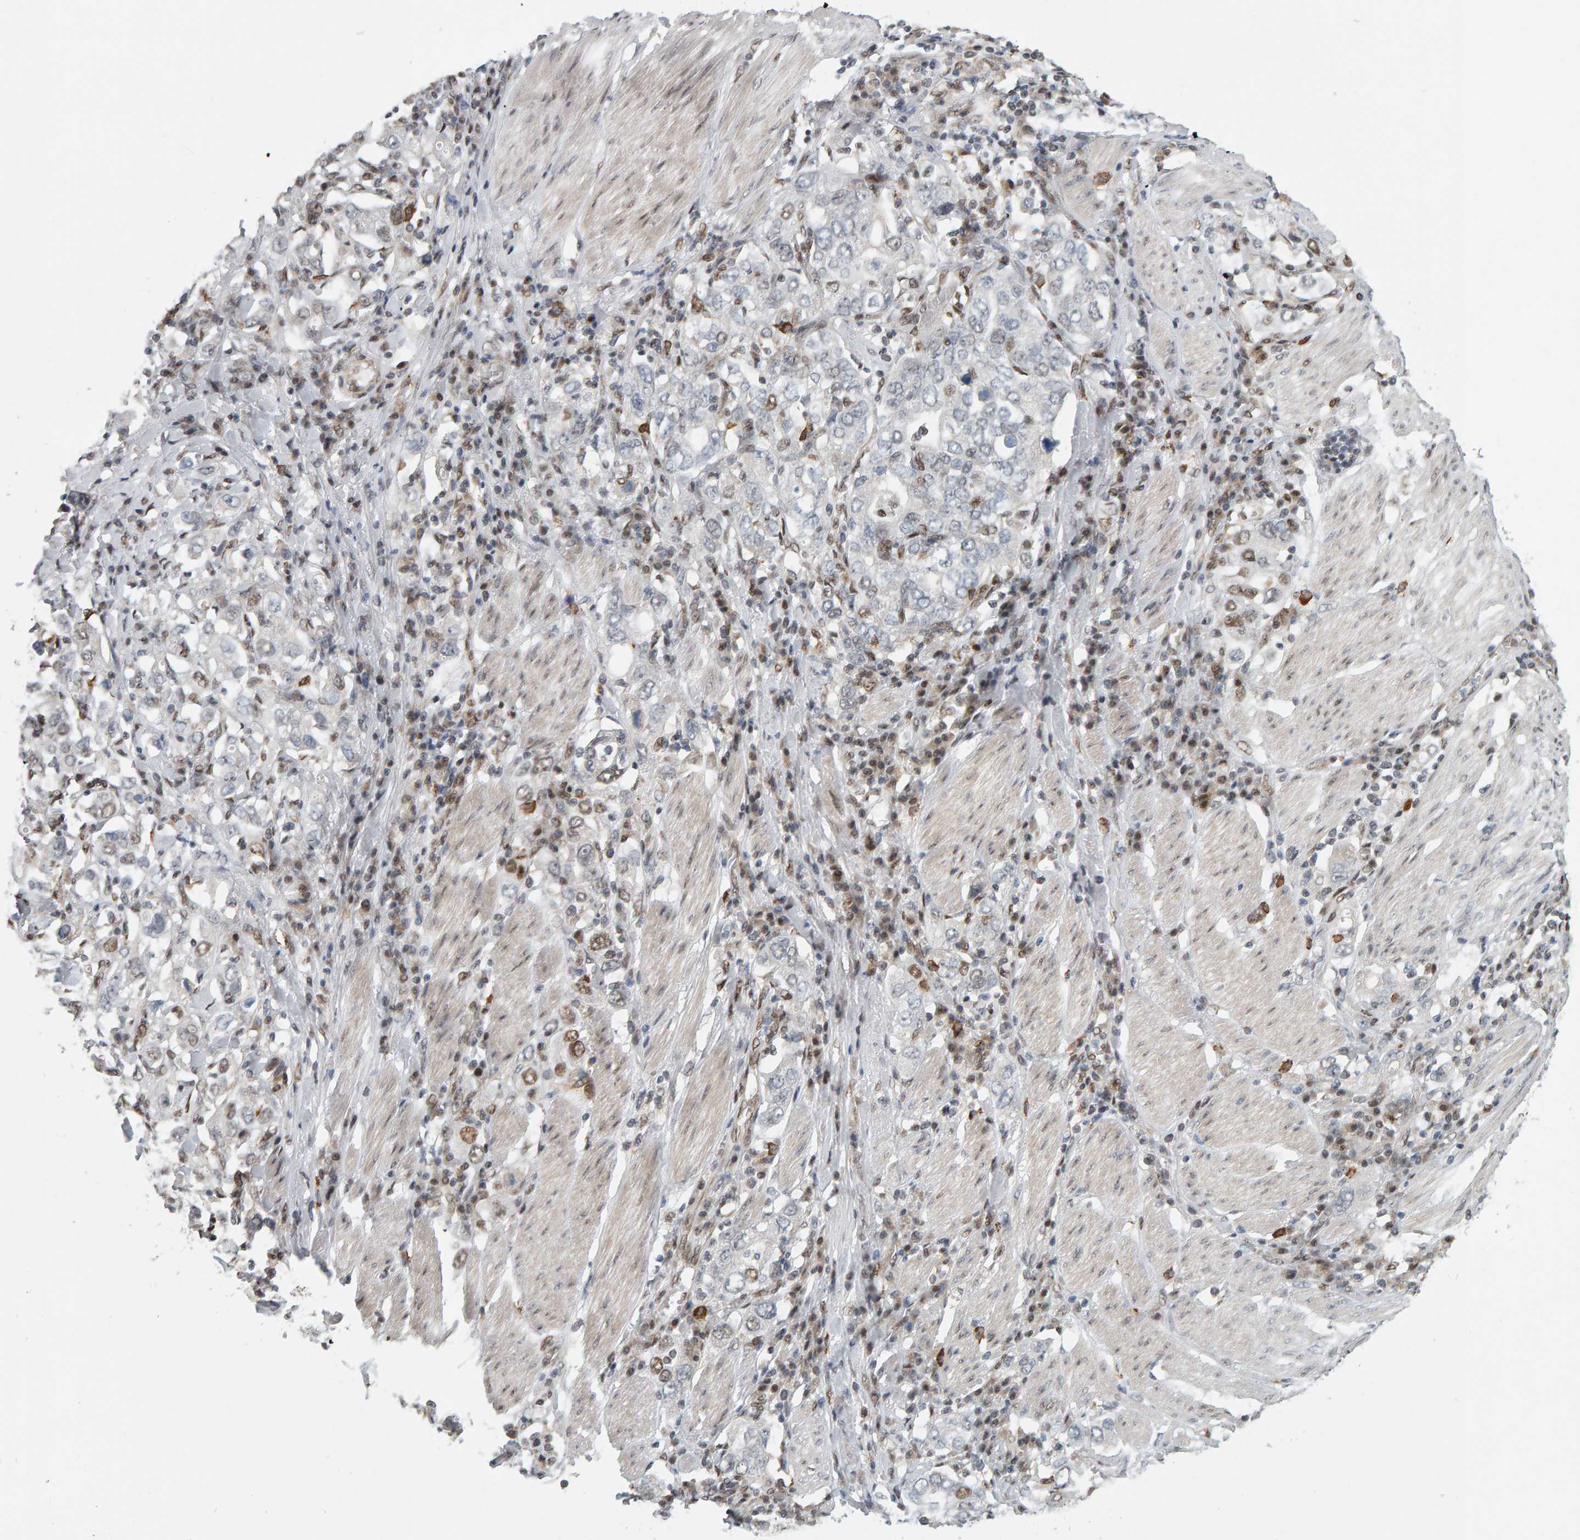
{"staining": {"intensity": "moderate", "quantity": "<25%", "location": "nuclear"}, "tissue": "stomach cancer", "cell_type": "Tumor cells", "image_type": "cancer", "snomed": [{"axis": "morphology", "description": "Adenocarcinoma, NOS"}, {"axis": "topography", "description": "Stomach, upper"}], "caption": "Brown immunohistochemical staining in human stomach cancer (adenocarcinoma) shows moderate nuclear positivity in approximately <25% of tumor cells.", "gene": "ATF7IP", "patient": {"sex": "male", "age": 62}}